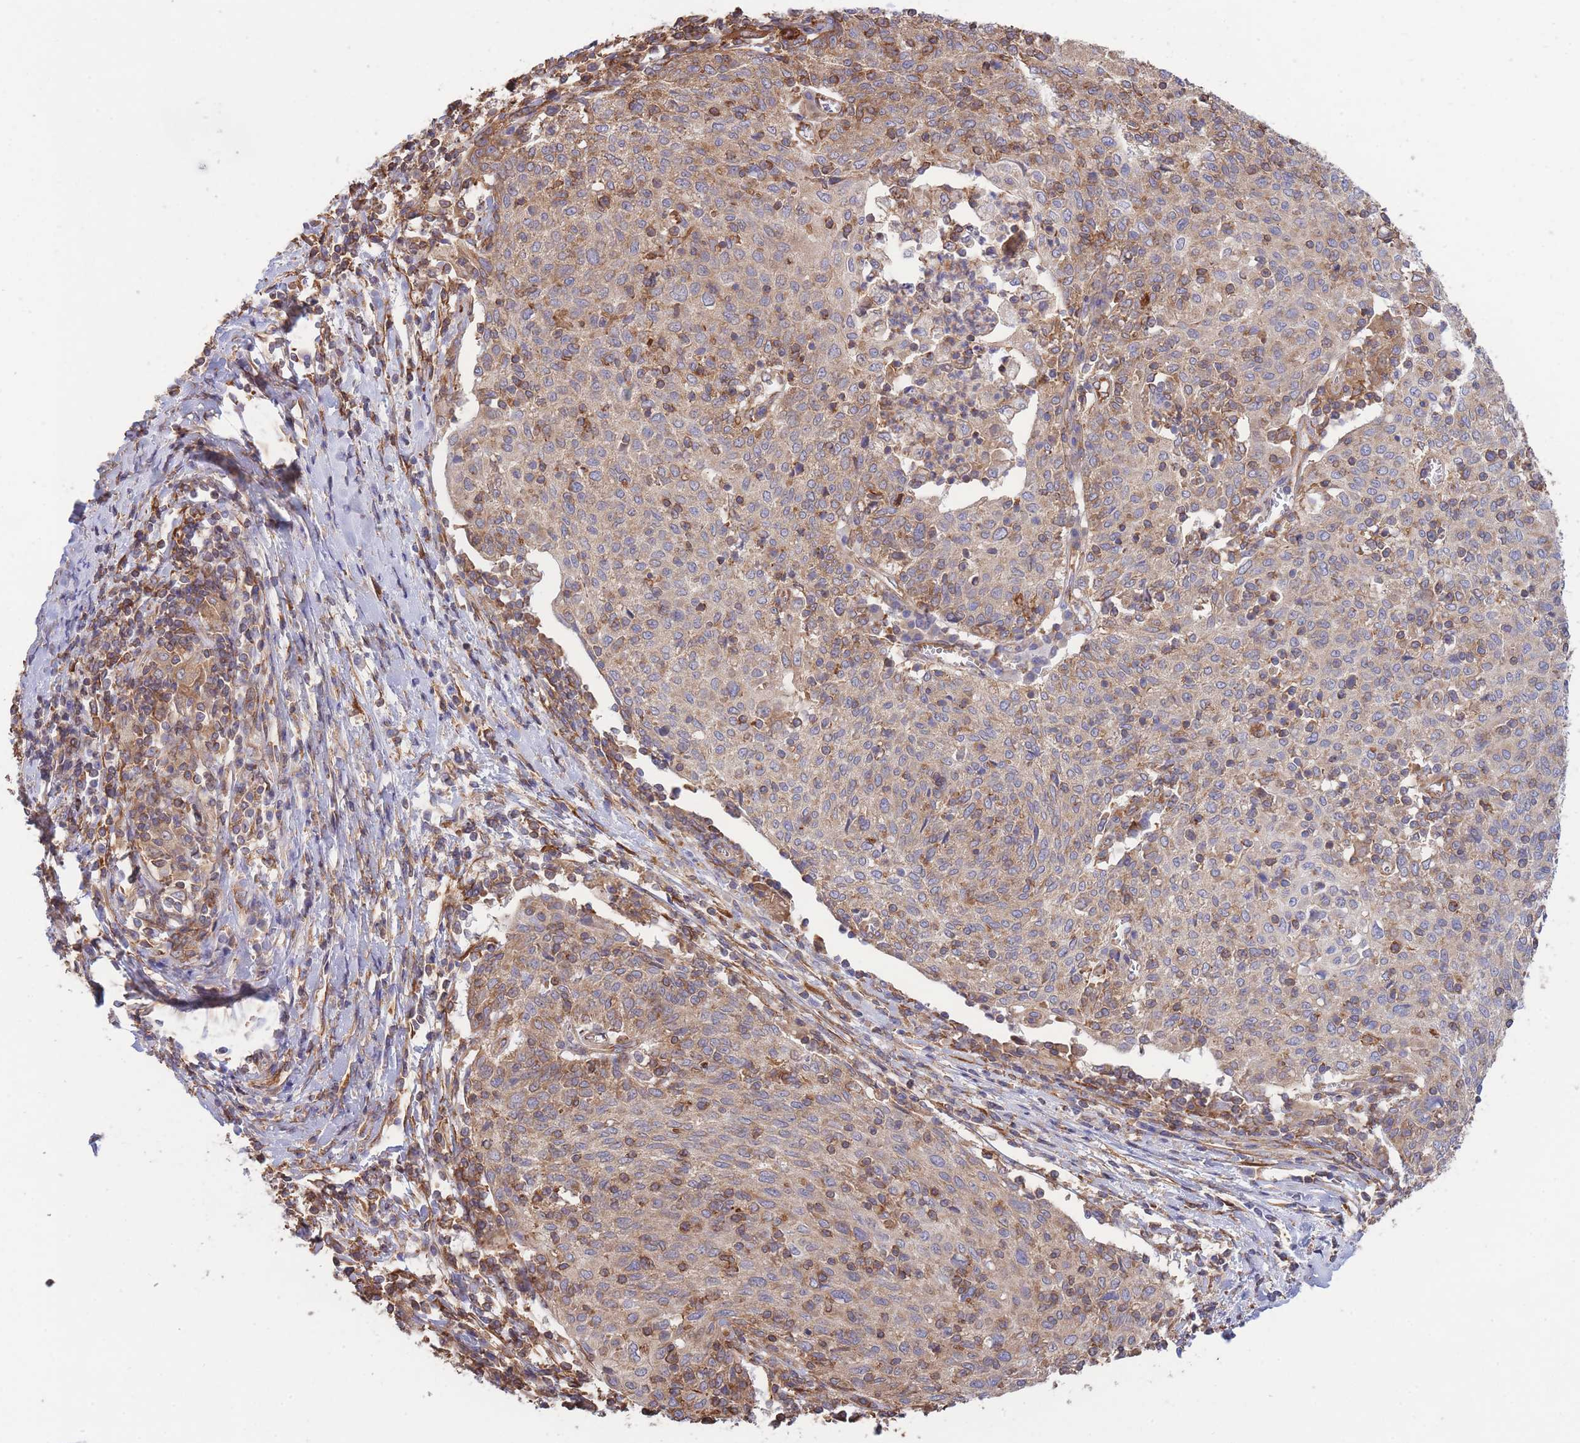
{"staining": {"intensity": "weak", "quantity": "25%-75%", "location": "cytoplasmic/membranous"}, "tissue": "cervical cancer", "cell_type": "Tumor cells", "image_type": "cancer", "snomed": [{"axis": "morphology", "description": "Squamous cell carcinoma, NOS"}, {"axis": "topography", "description": "Cervix"}], "caption": "High-power microscopy captured an immunohistochemistry (IHC) histopathology image of cervical squamous cell carcinoma, revealing weak cytoplasmic/membranous staining in about 25%-75% of tumor cells.", "gene": "LRRN4CL", "patient": {"sex": "female", "age": 52}}